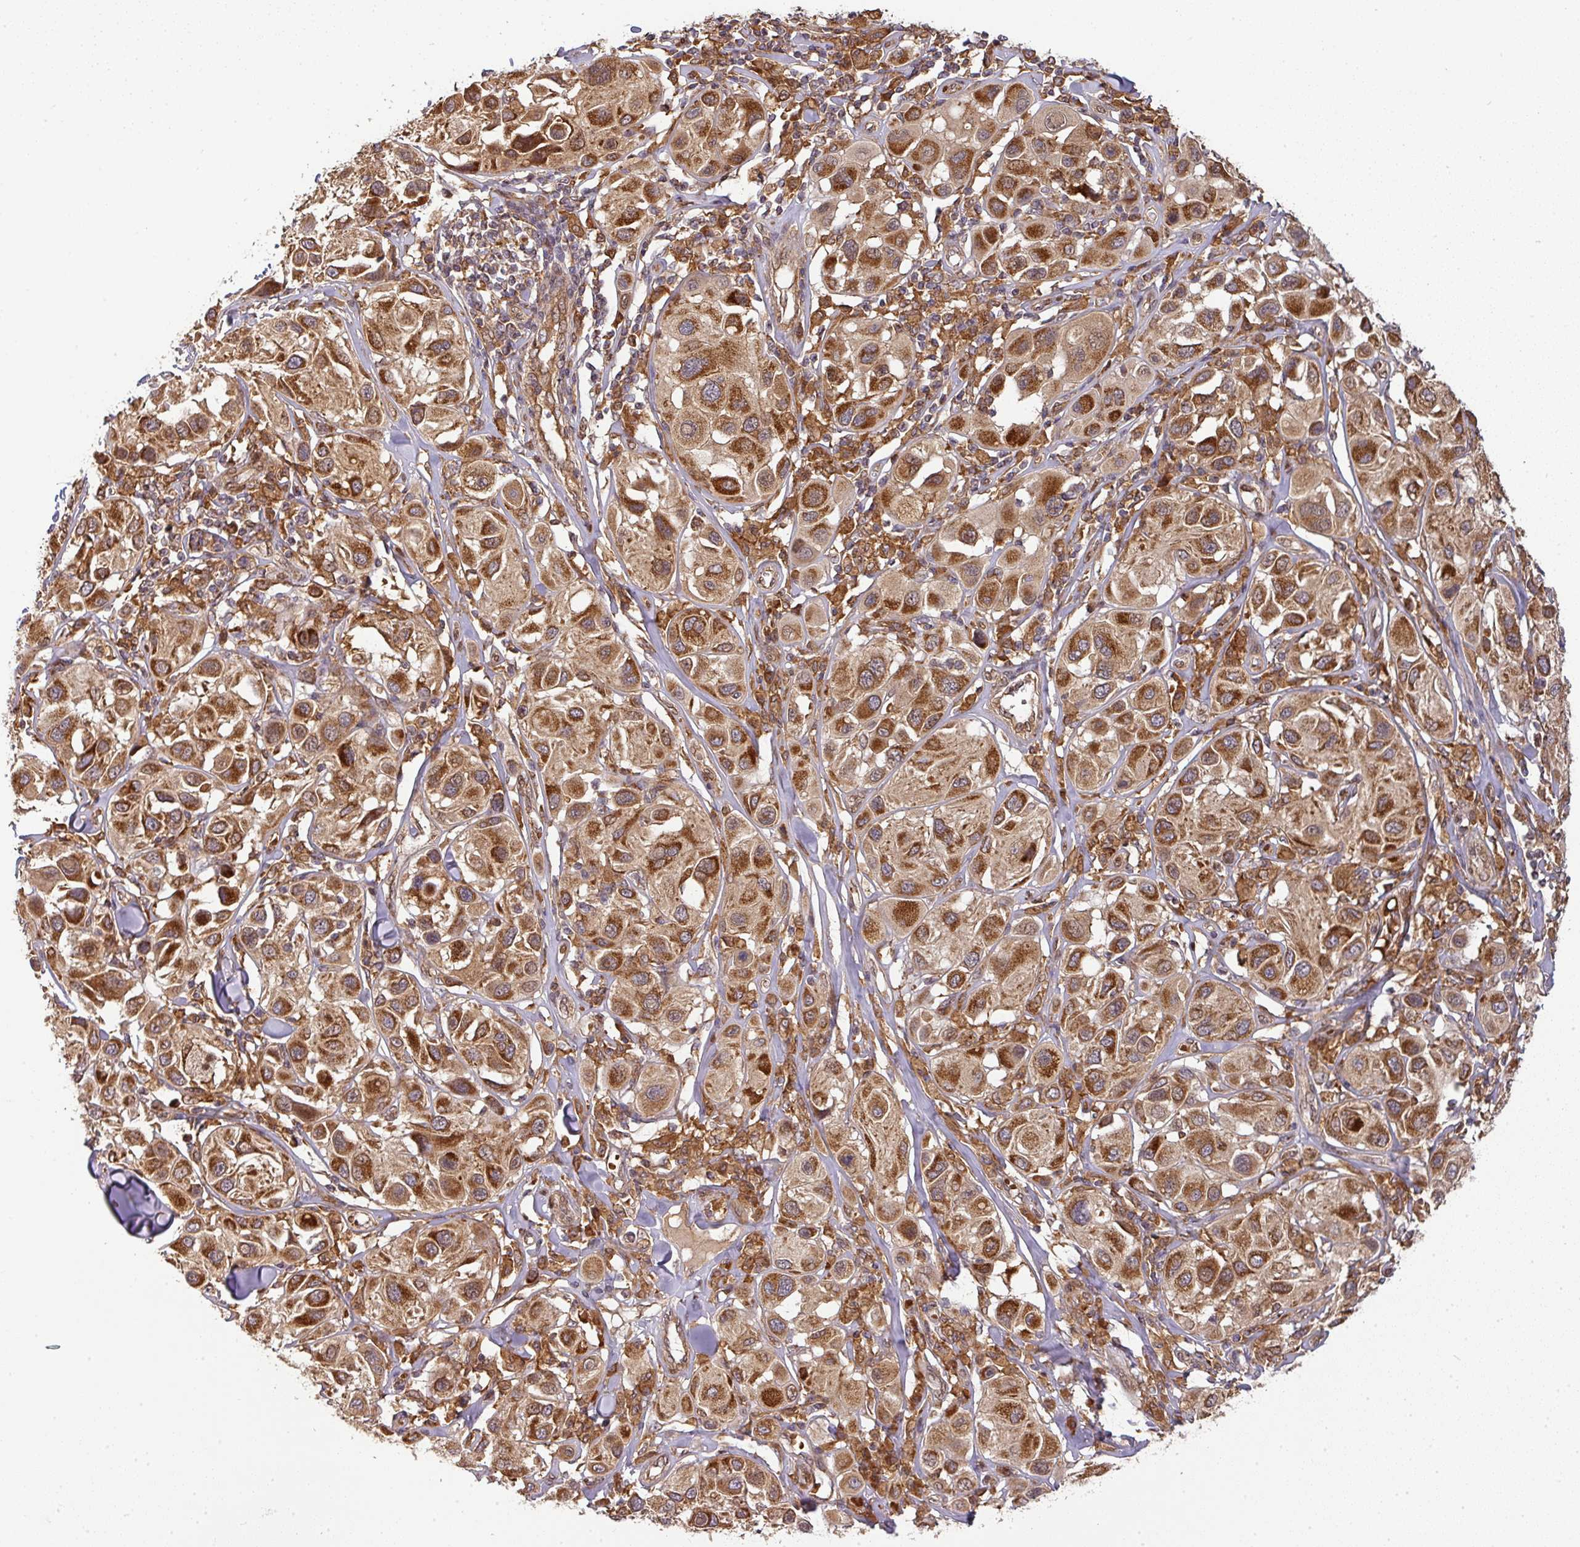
{"staining": {"intensity": "strong", "quantity": ">75%", "location": "cytoplasmic/membranous"}, "tissue": "melanoma", "cell_type": "Tumor cells", "image_type": "cancer", "snomed": [{"axis": "morphology", "description": "Malignant melanoma, Metastatic site"}, {"axis": "topography", "description": "Skin"}], "caption": "This image exhibits immunohistochemistry staining of human melanoma, with high strong cytoplasmic/membranous expression in about >75% of tumor cells.", "gene": "MALSU1", "patient": {"sex": "male", "age": 41}}